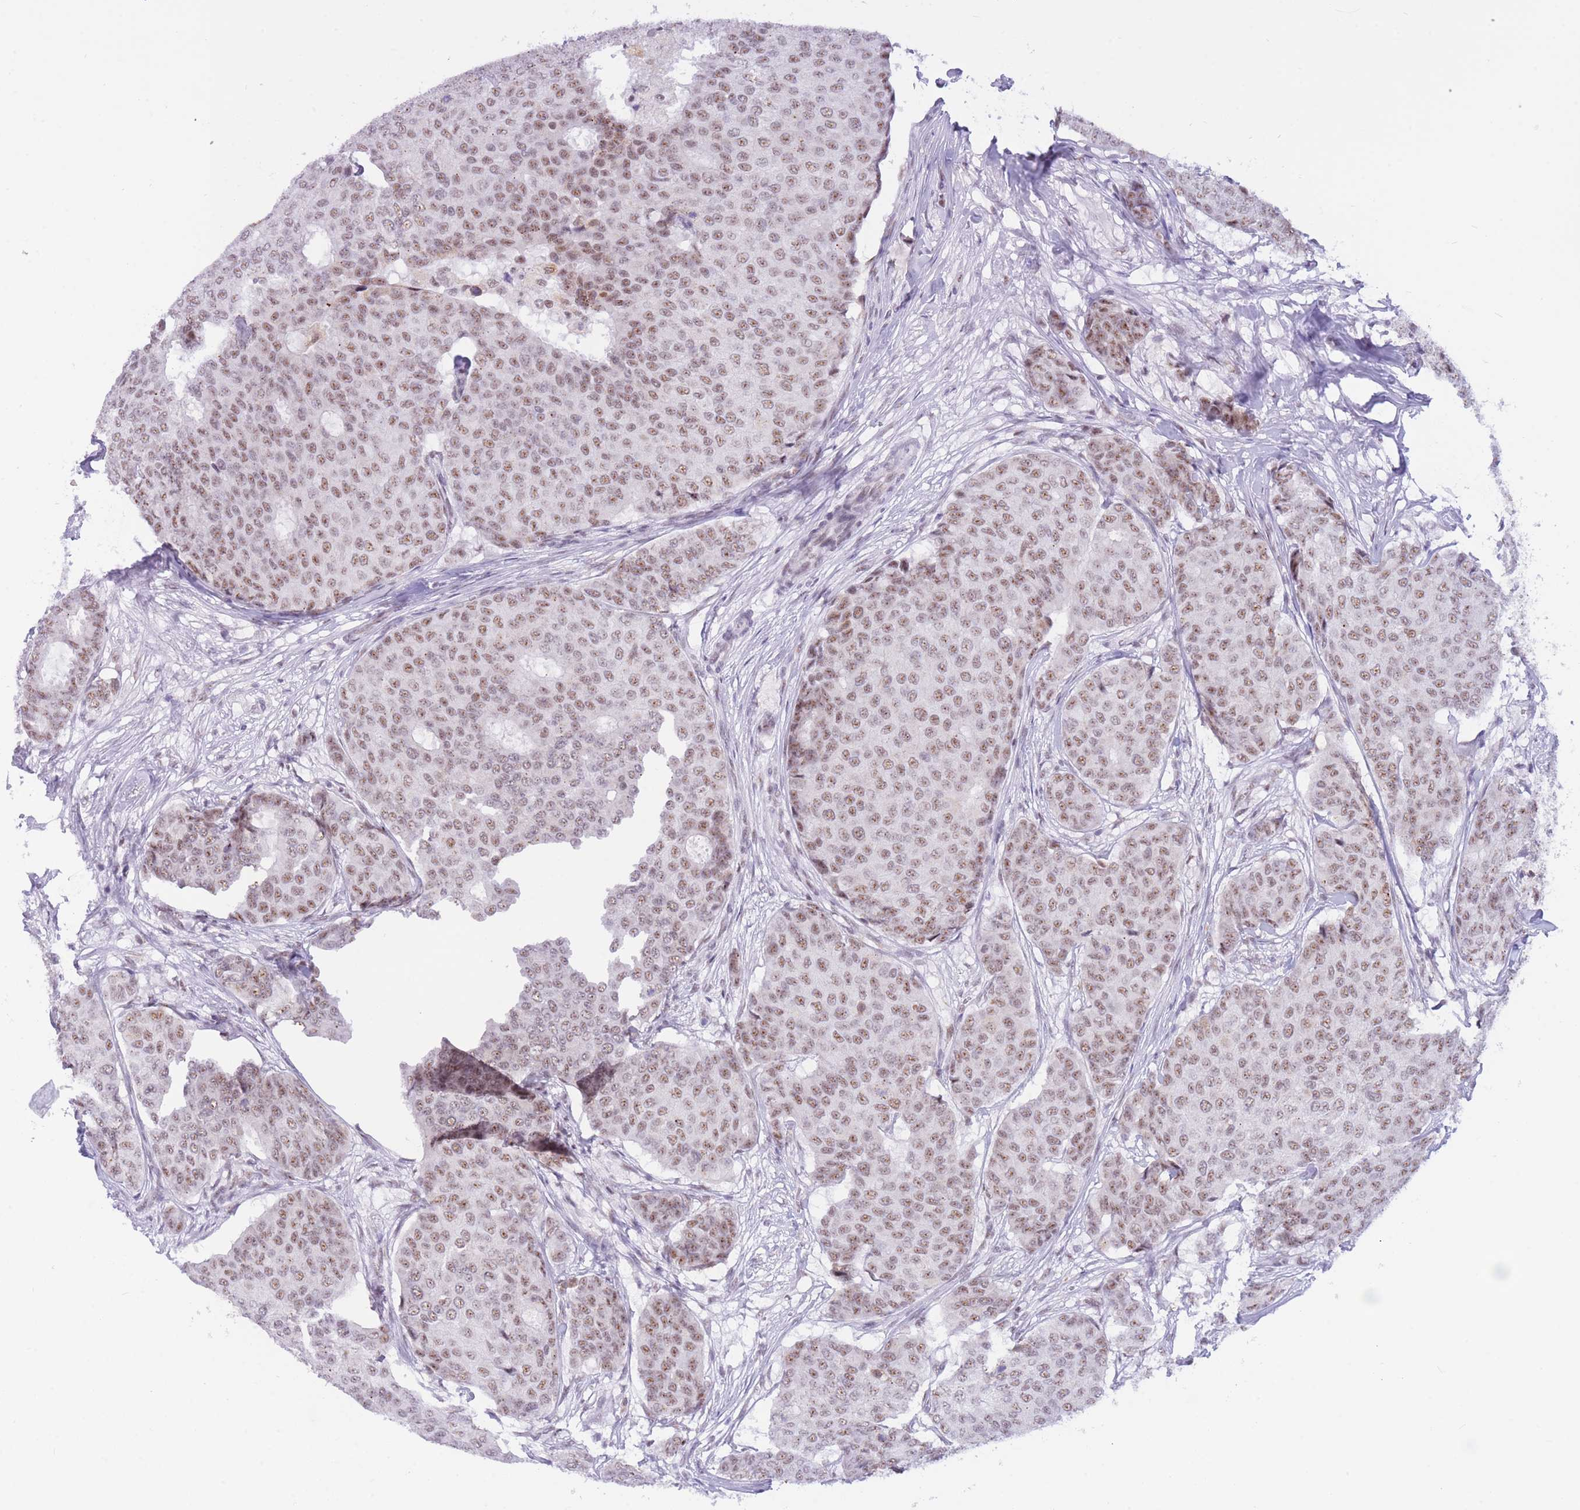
{"staining": {"intensity": "moderate", "quantity": ">75%", "location": "nuclear"}, "tissue": "breast cancer", "cell_type": "Tumor cells", "image_type": "cancer", "snomed": [{"axis": "morphology", "description": "Duct carcinoma"}, {"axis": "topography", "description": "Breast"}], "caption": "Immunohistochemistry photomicrograph of neoplastic tissue: human breast cancer (intraductal carcinoma) stained using IHC displays medium levels of moderate protein expression localized specifically in the nuclear of tumor cells, appearing as a nuclear brown color.", "gene": "CYP2B6", "patient": {"sex": "female", "age": 75}}